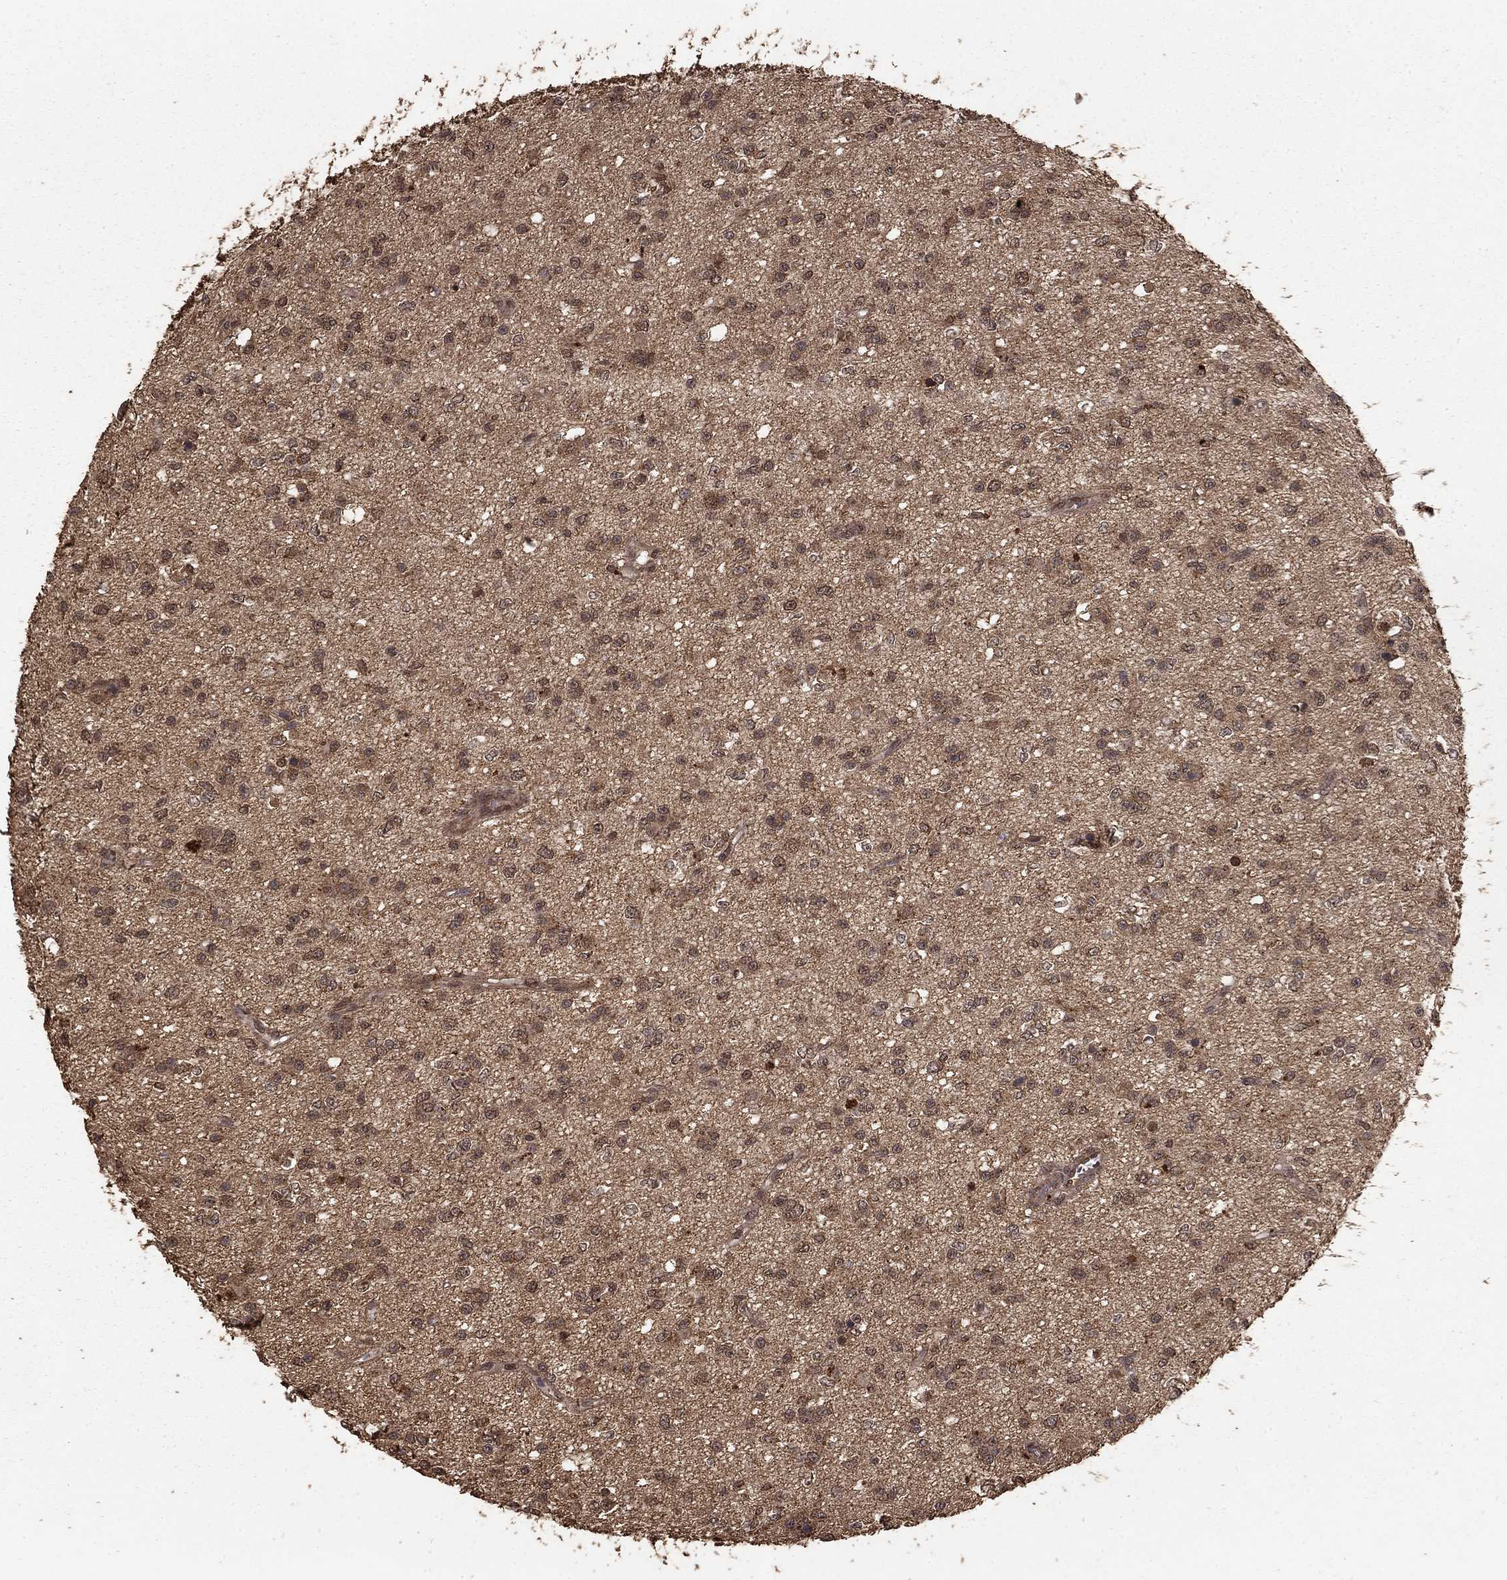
{"staining": {"intensity": "moderate", "quantity": "<25%", "location": "cytoplasmic/membranous"}, "tissue": "glioma", "cell_type": "Tumor cells", "image_type": "cancer", "snomed": [{"axis": "morphology", "description": "Glioma, malignant, Low grade"}, {"axis": "topography", "description": "Brain"}], "caption": "Human glioma stained for a protein (brown) exhibits moderate cytoplasmic/membranous positive expression in approximately <25% of tumor cells.", "gene": "PRDM1", "patient": {"sex": "female", "age": 45}}